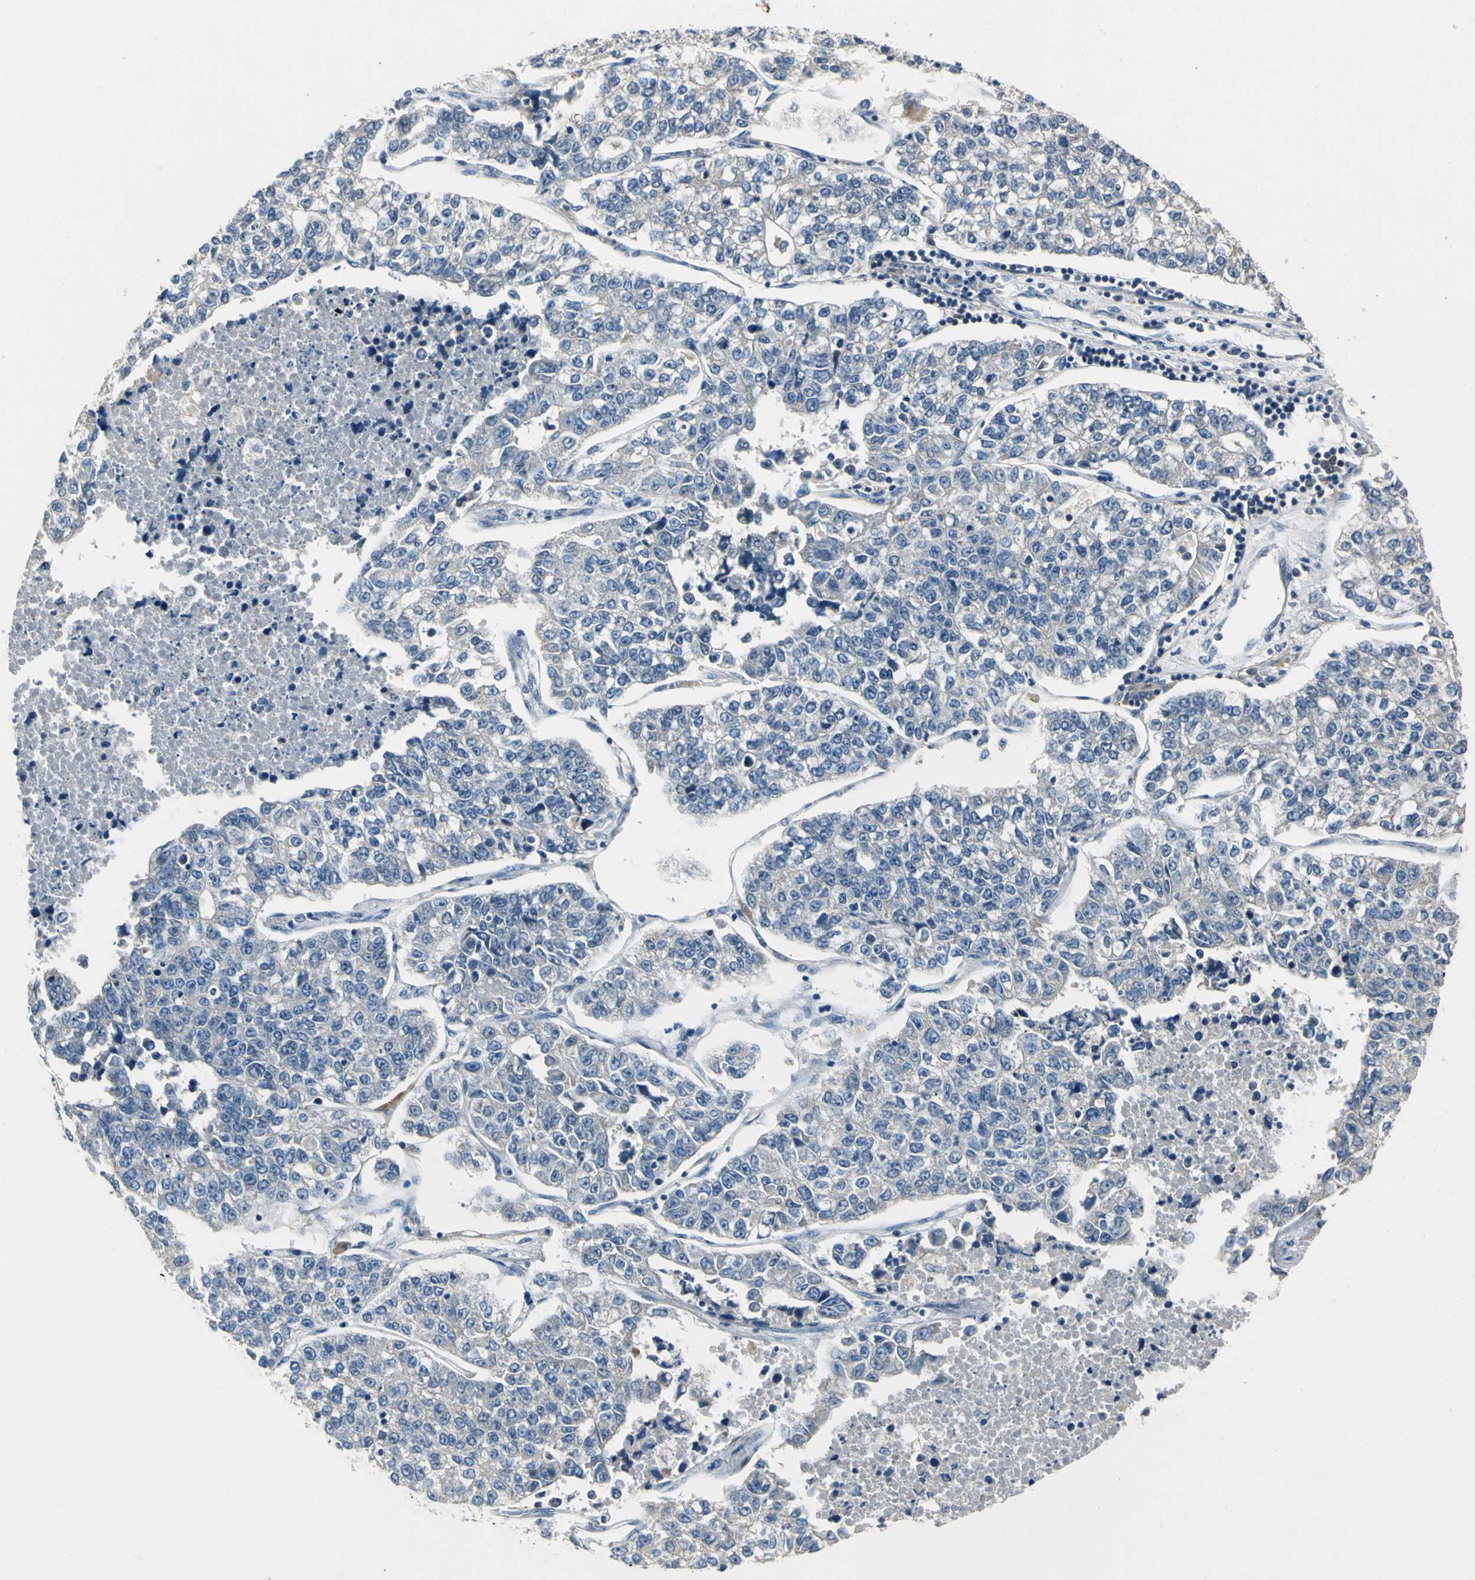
{"staining": {"intensity": "weak", "quantity": "<25%", "location": "cytoplasmic/membranous"}, "tissue": "lung cancer", "cell_type": "Tumor cells", "image_type": "cancer", "snomed": [{"axis": "morphology", "description": "Adenocarcinoma, NOS"}, {"axis": "topography", "description": "Lung"}], "caption": "Photomicrograph shows no significant protein expression in tumor cells of lung adenocarcinoma.", "gene": "JADE3", "patient": {"sex": "male", "age": 49}}